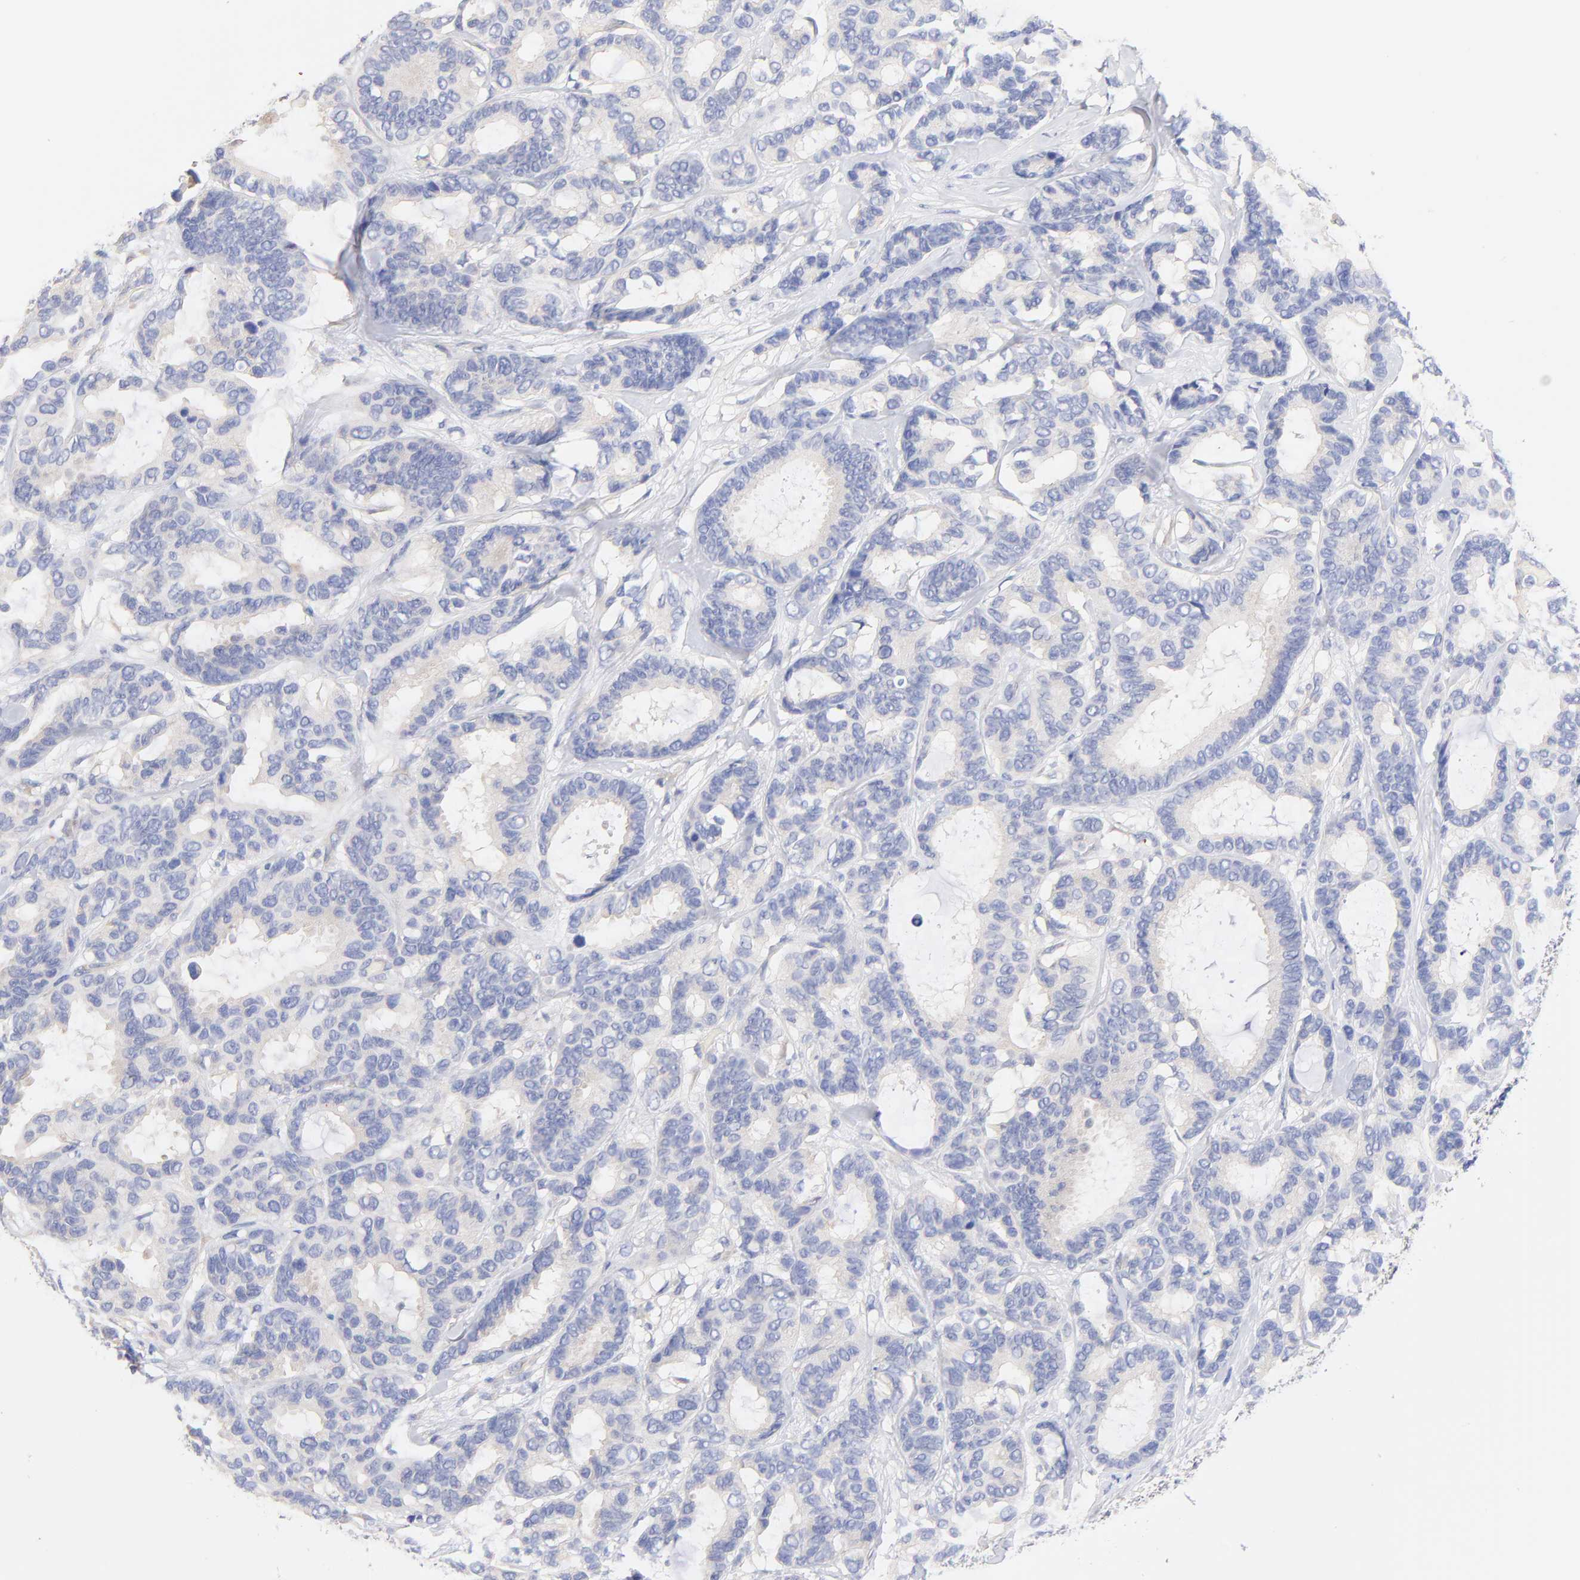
{"staining": {"intensity": "negative", "quantity": "none", "location": "none"}, "tissue": "breast cancer", "cell_type": "Tumor cells", "image_type": "cancer", "snomed": [{"axis": "morphology", "description": "Duct carcinoma"}, {"axis": "topography", "description": "Breast"}], "caption": "Immunohistochemical staining of breast cancer reveals no significant staining in tumor cells. (DAB (3,3'-diaminobenzidine) IHC visualized using brightfield microscopy, high magnification).", "gene": "TNFRSF13C", "patient": {"sex": "female", "age": 87}}